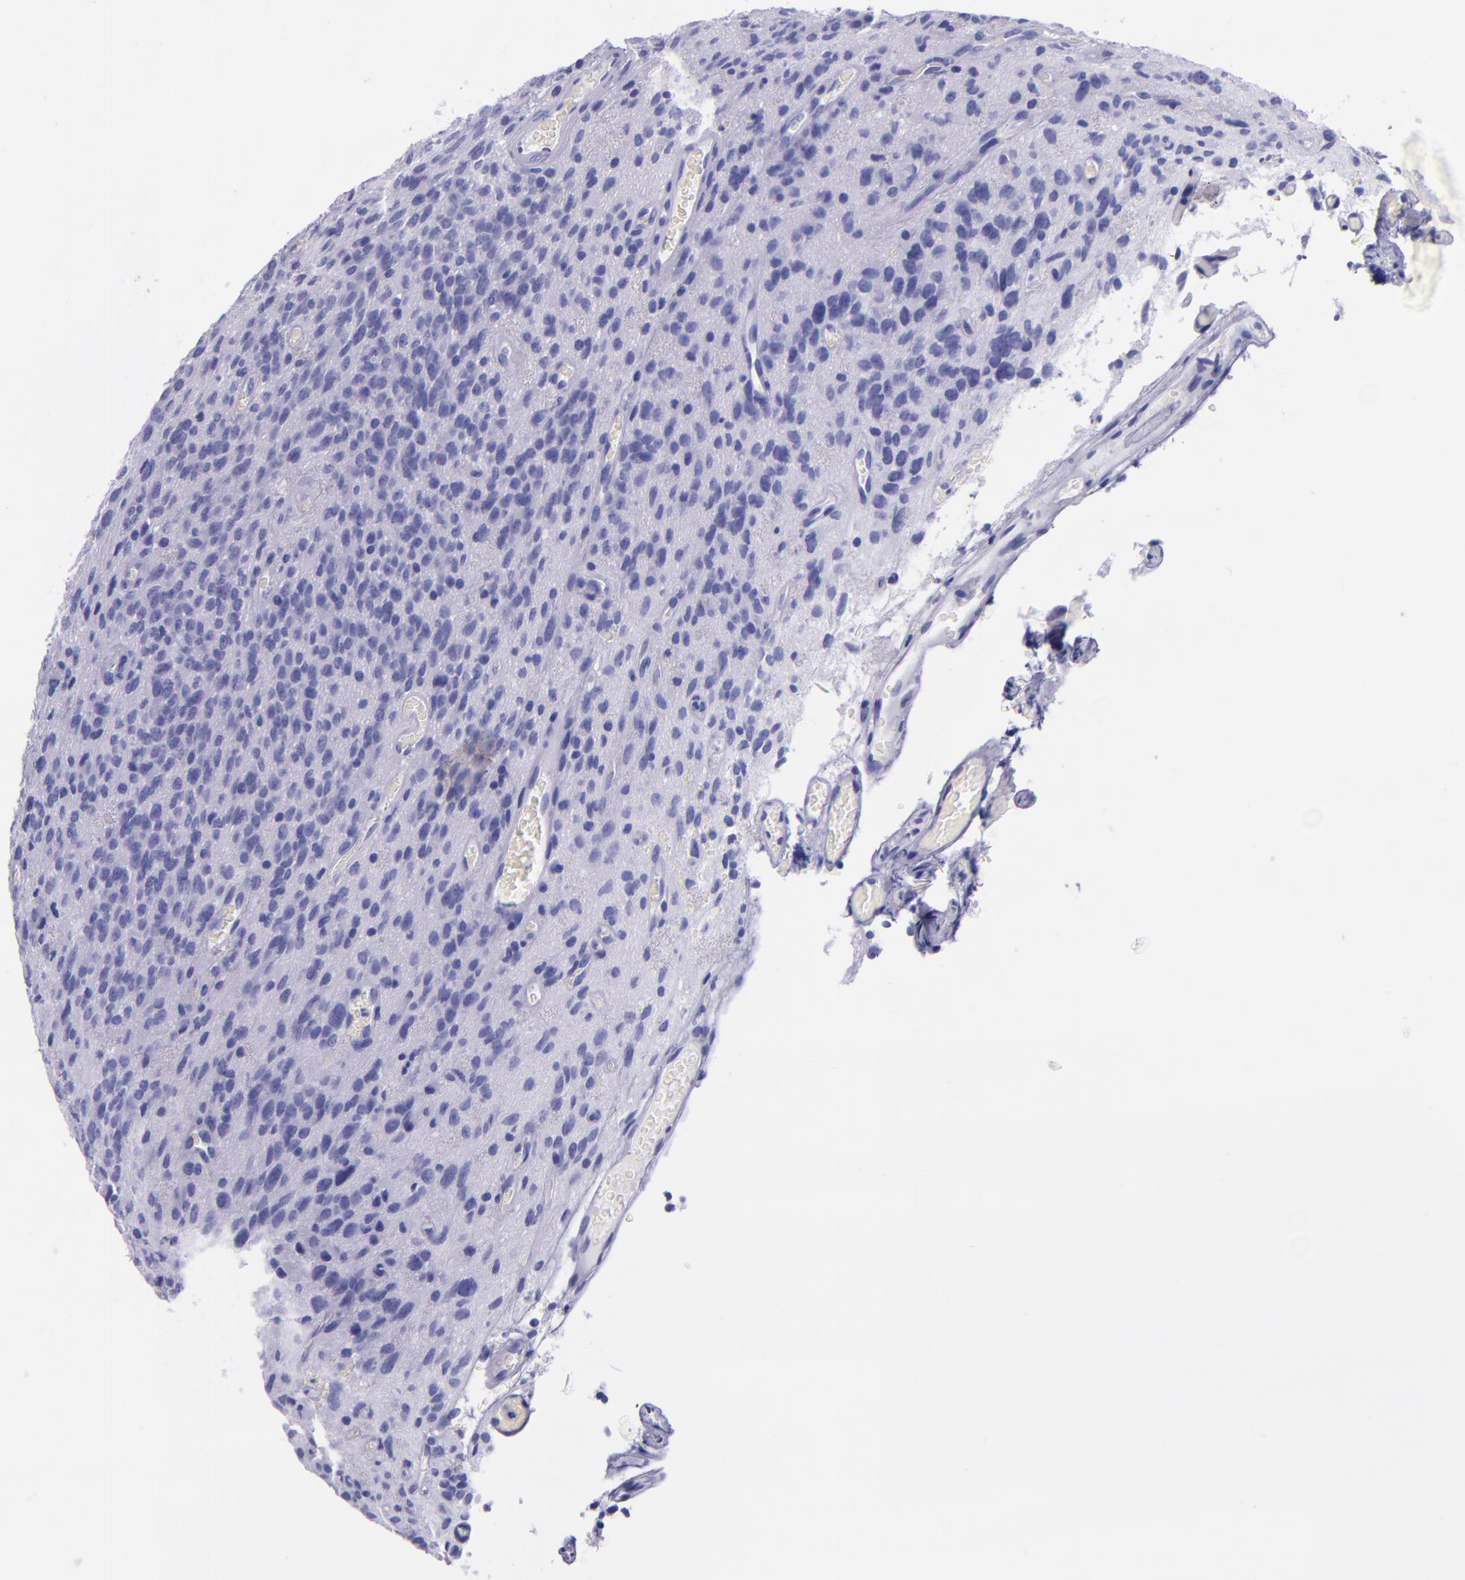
{"staining": {"intensity": "negative", "quantity": "none", "location": "none"}, "tissue": "glioma", "cell_type": "Tumor cells", "image_type": "cancer", "snomed": [{"axis": "morphology", "description": "Glioma, malignant, Low grade"}, {"axis": "topography", "description": "Brain"}], "caption": "The histopathology image demonstrates no significant staining in tumor cells of malignant low-grade glioma.", "gene": "SLPI", "patient": {"sex": "female", "age": 15}}